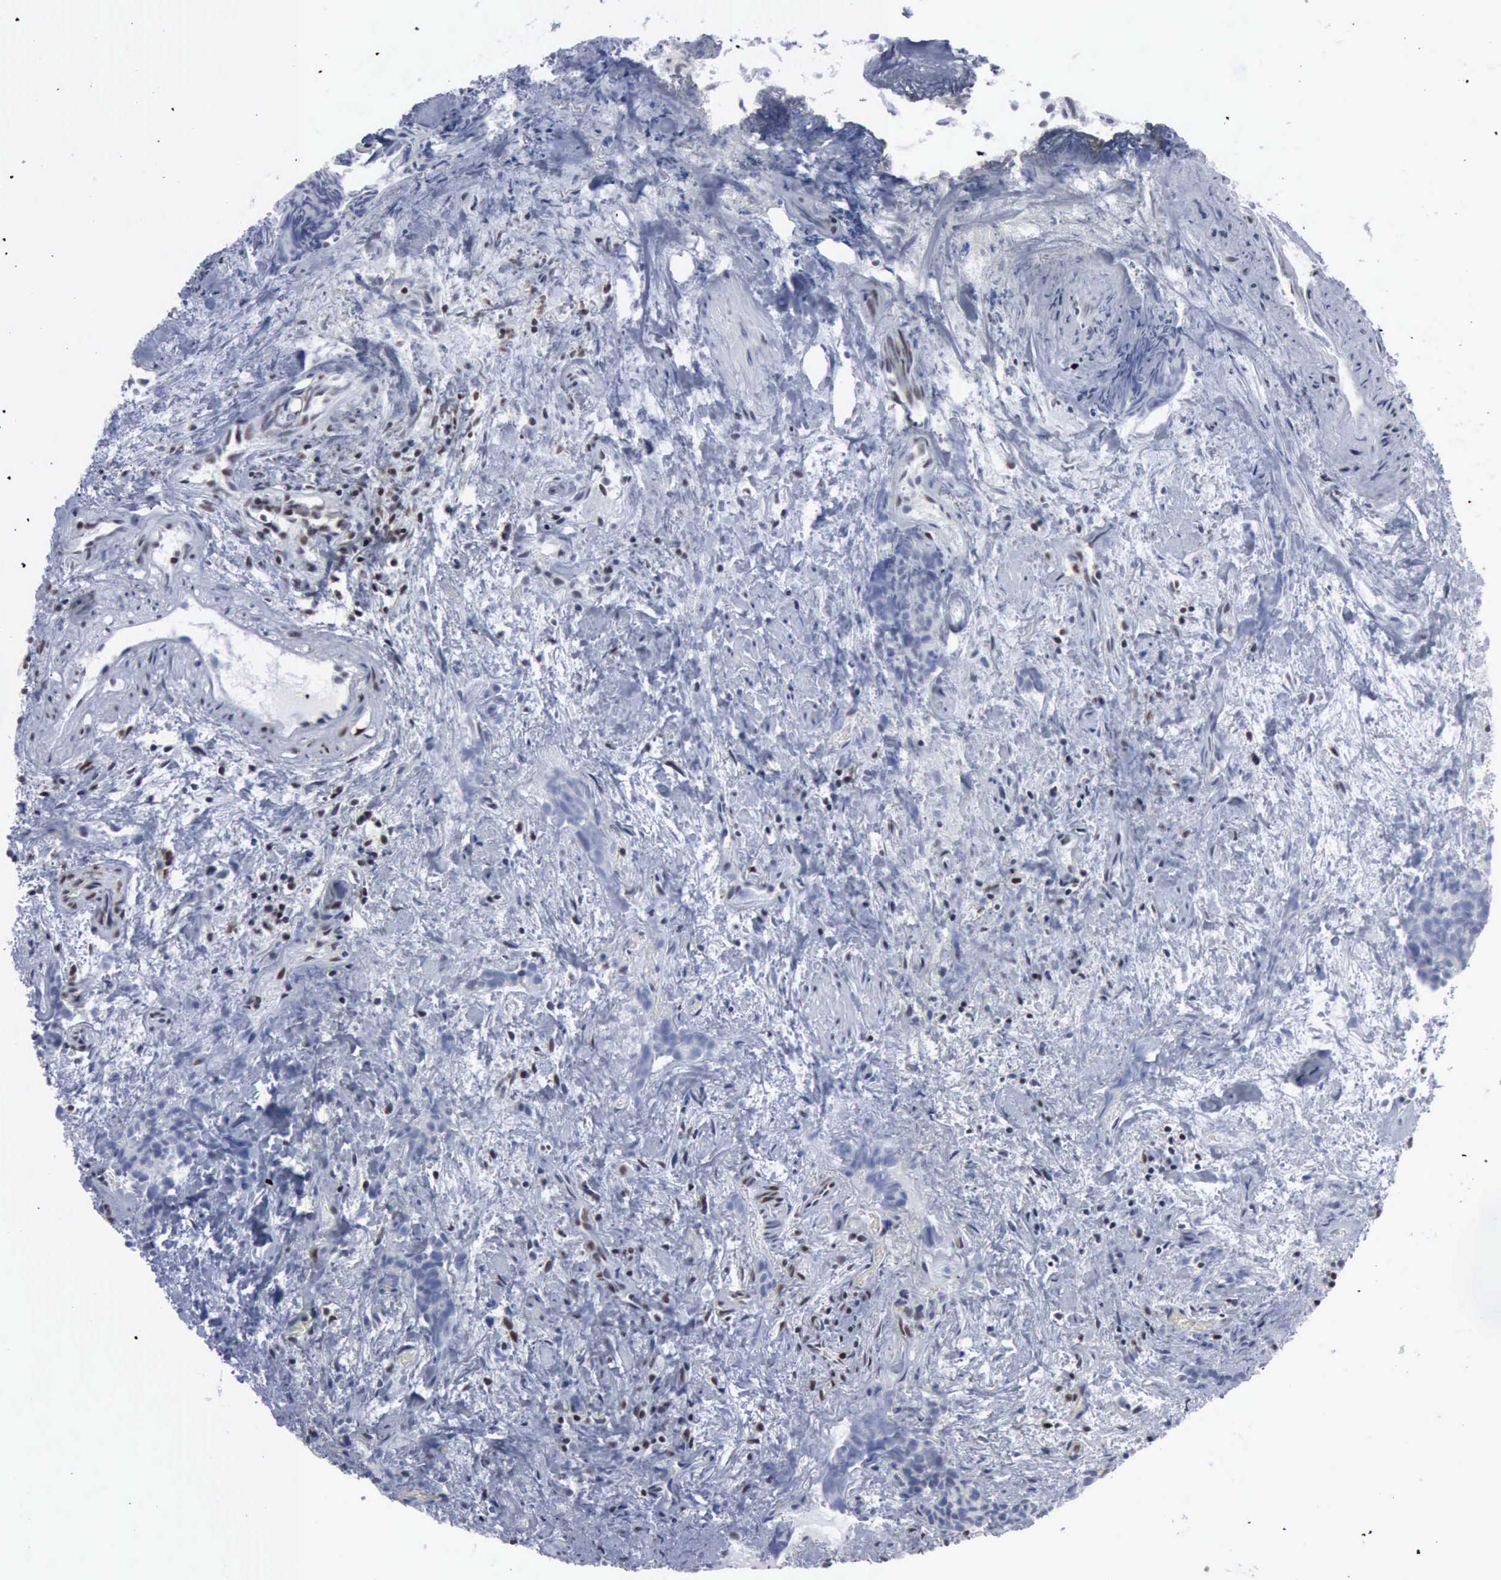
{"staining": {"intensity": "moderate", "quantity": "25%-75%", "location": "nuclear"}, "tissue": "urothelial cancer", "cell_type": "Tumor cells", "image_type": "cancer", "snomed": [{"axis": "morphology", "description": "Urothelial carcinoma, High grade"}, {"axis": "topography", "description": "Urinary bladder"}], "caption": "IHC of urothelial carcinoma (high-grade) reveals medium levels of moderate nuclear expression in approximately 25%-75% of tumor cells. The staining was performed using DAB (3,3'-diaminobenzidine), with brown indicating positive protein expression. Nuclei are stained blue with hematoxylin.", "gene": "XPA", "patient": {"sex": "female", "age": 78}}